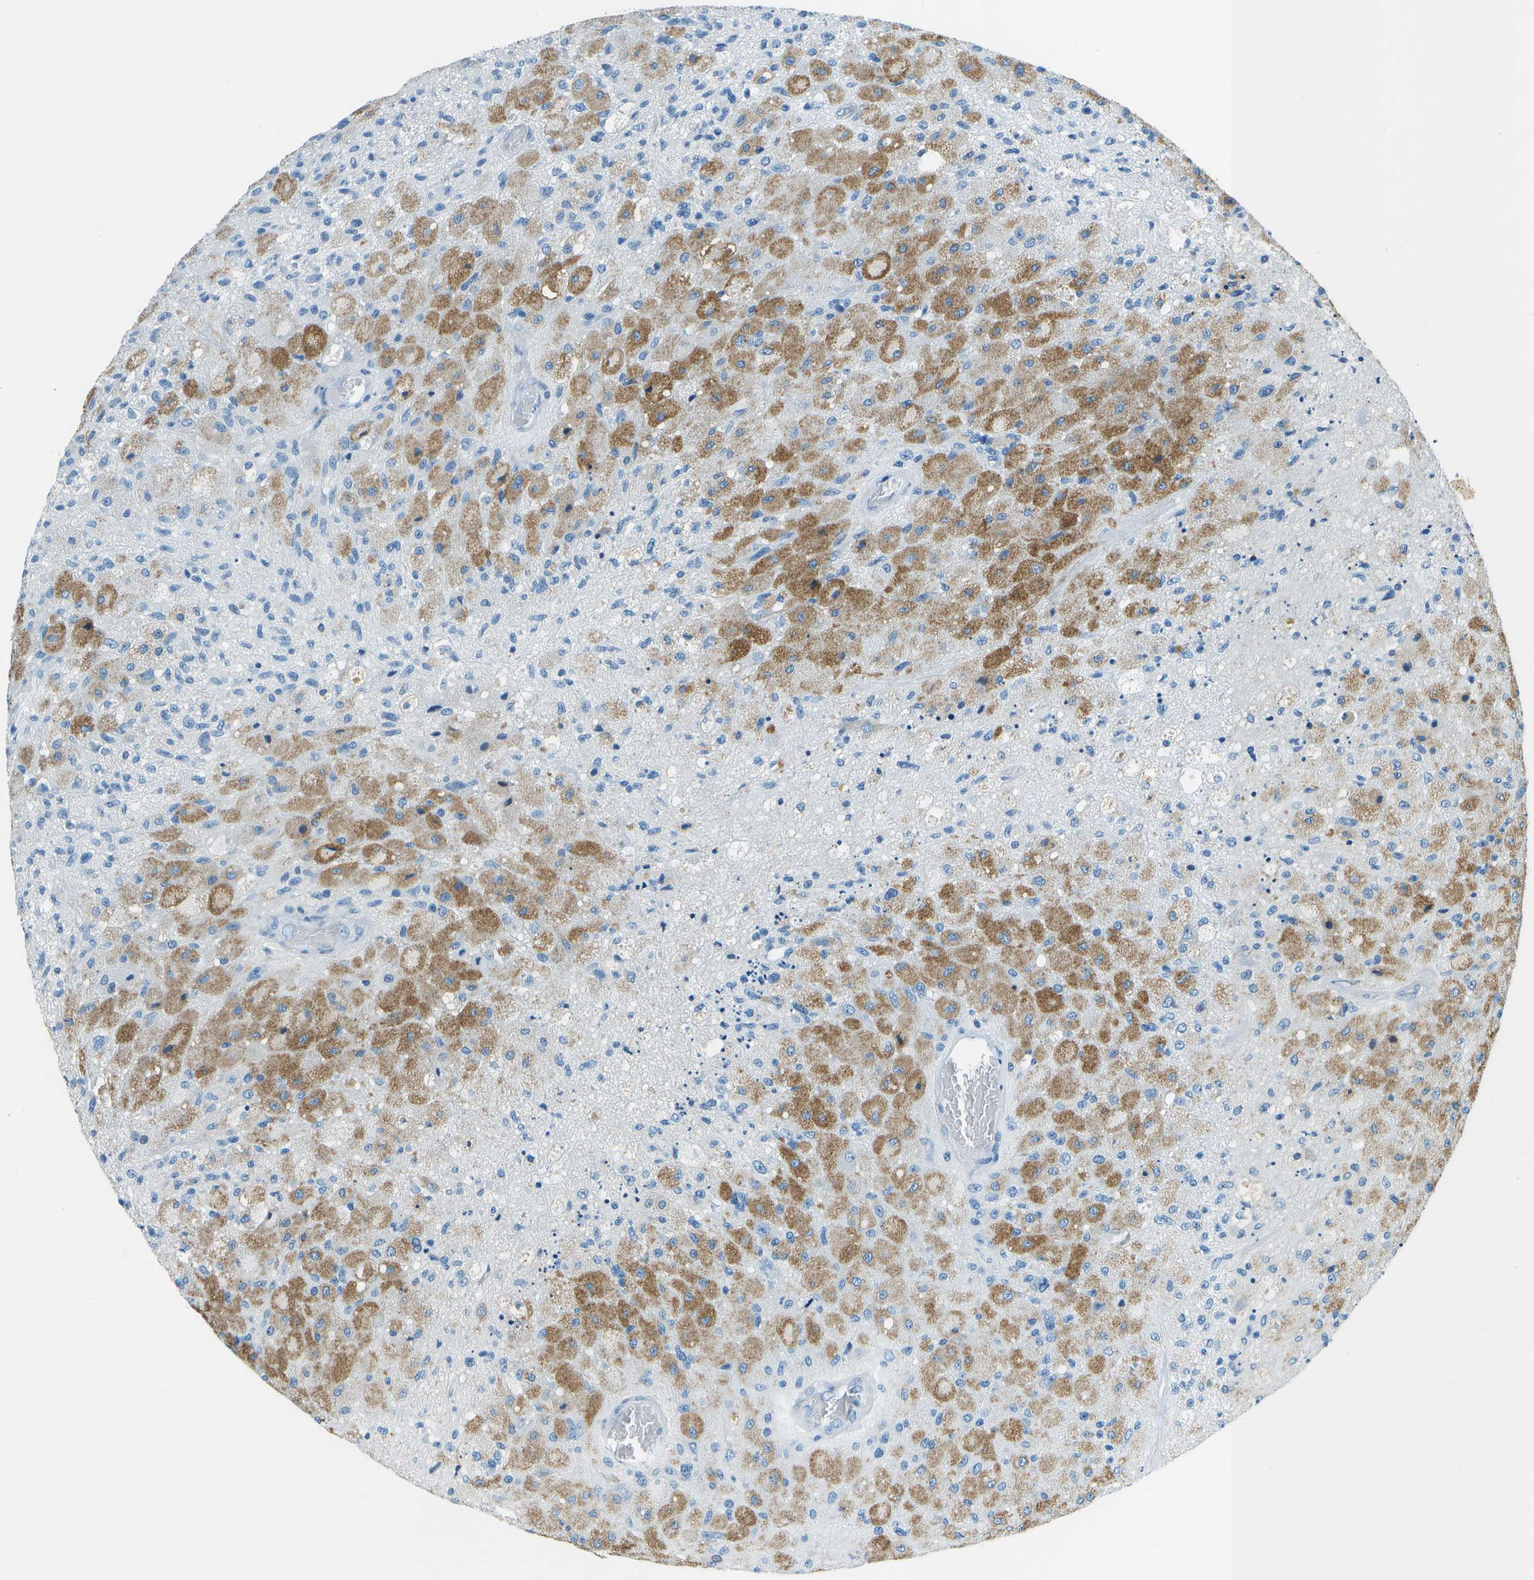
{"staining": {"intensity": "moderate", "quantity": "25%-75%", "location": "cytoplasmic/membranous"}, "tissue": "glioma", "cell_type": "Tumor cells", "image_type": "cancer", "snomed": [{"axis": "morphology", "description": "Normal tissue, NOS"}, {"axis": "morphology", "description": "Glioma, malignant, High grade"}, {"axis": "topography", "description": "Cerebral cortex"}], "caption": "Tumor cells exhibit medium levels of moderate cytoplasmic/membranous expression in approximately 25%-75% of cells in human glioma.", "gene": "SLC16A10", "patient": {"sex": "male", "age": 77}}